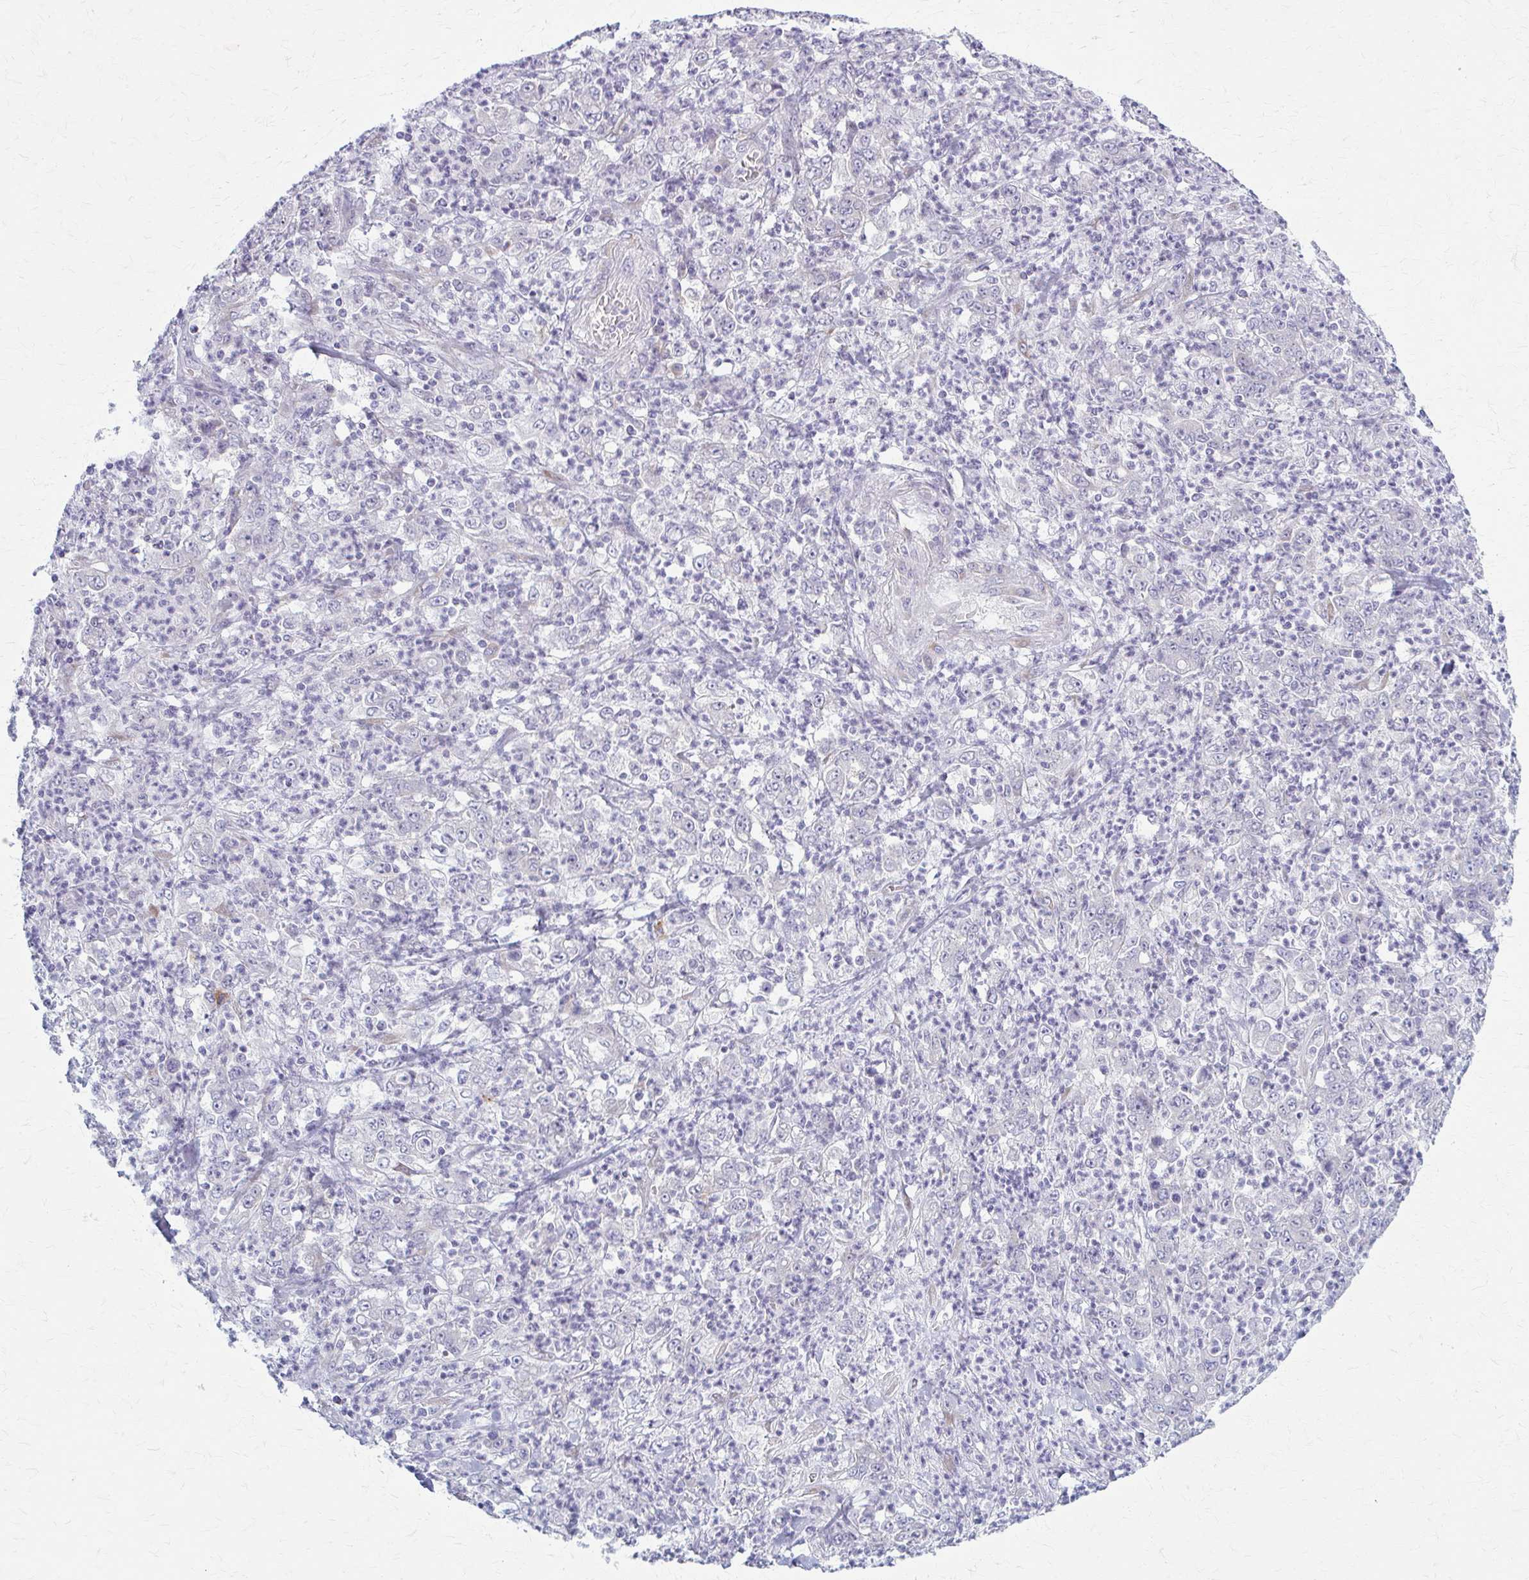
{"staining": {"intensity": "negative", "quantity": "none", "location": "none"}, "tissue": "stomach cancer", "cell_type": "Tumor cells", "image_type": "cancer", "snomed": [{"axis": "morphology", "description": "Adenocarcinoma, NOS"}, {"axis": "topography", "description": "Stomach, lower"}], "caption": "Human adenocarcinoma (stomach) stained for a protein using immunohistochemistry (IHC) exhibits no staining in tumor cells.", "gene": "PRKRA", "patient": {"sex": "female", "age": 71}}